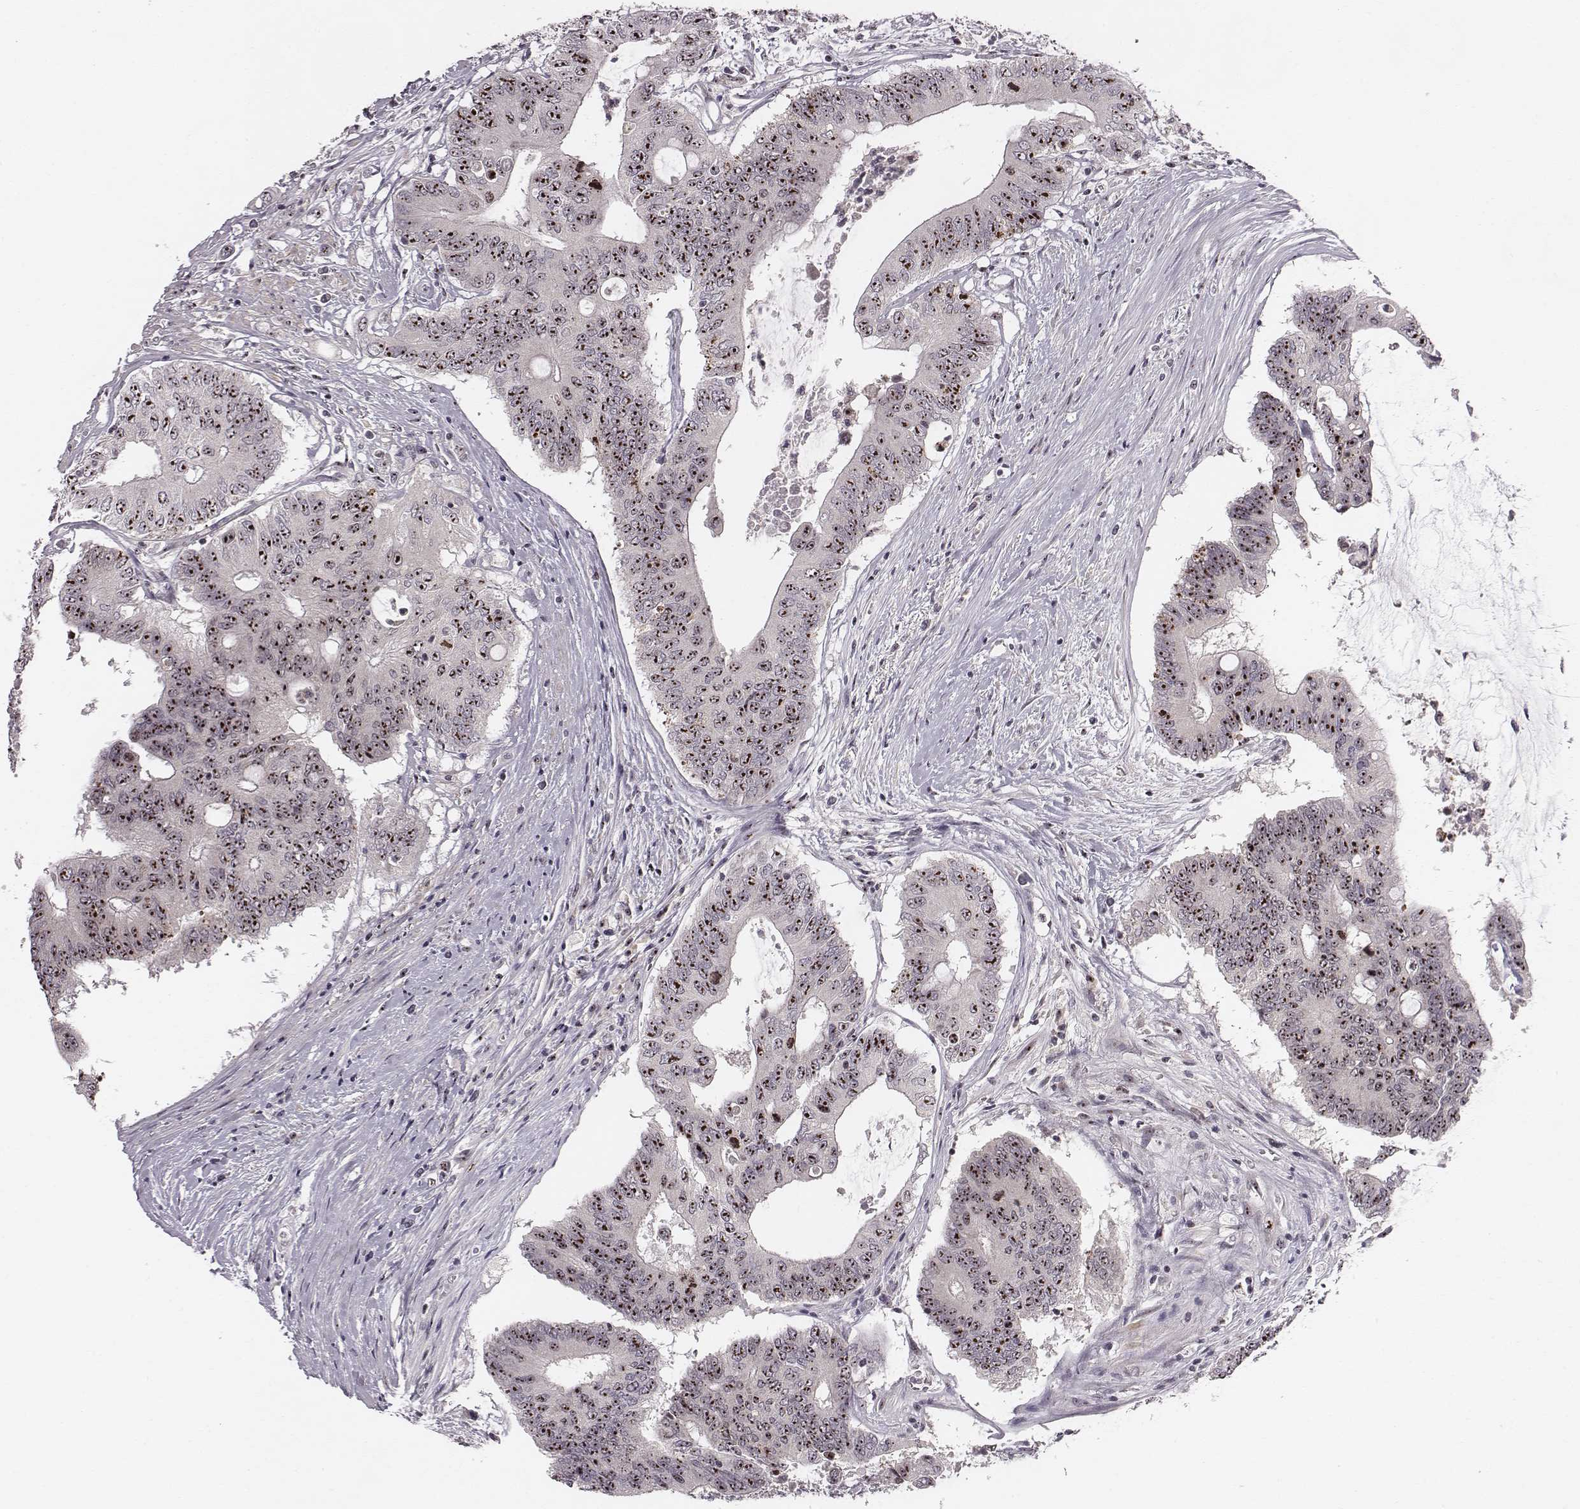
{"staining": {"intensity": "strong", "quantity": ">75%", "location": "nuclear"}, "tissue": "colorectal cancer", "cell_type": "Tumor cells", "image_type": "cancer", "snomed": [{"axis": "morphology", "description": "Adenocarcinoma, NOS"}, {"axis": "topography", "description": "Rectum"}], "caption": "Human adenocarcinoma (colorectal) stained for a protein (brown) demonstrates strong nuclear positive expression in about >75% of tumor cells.", "gene": "NOP56", "patient": {"sex": "male", "age": 59}}